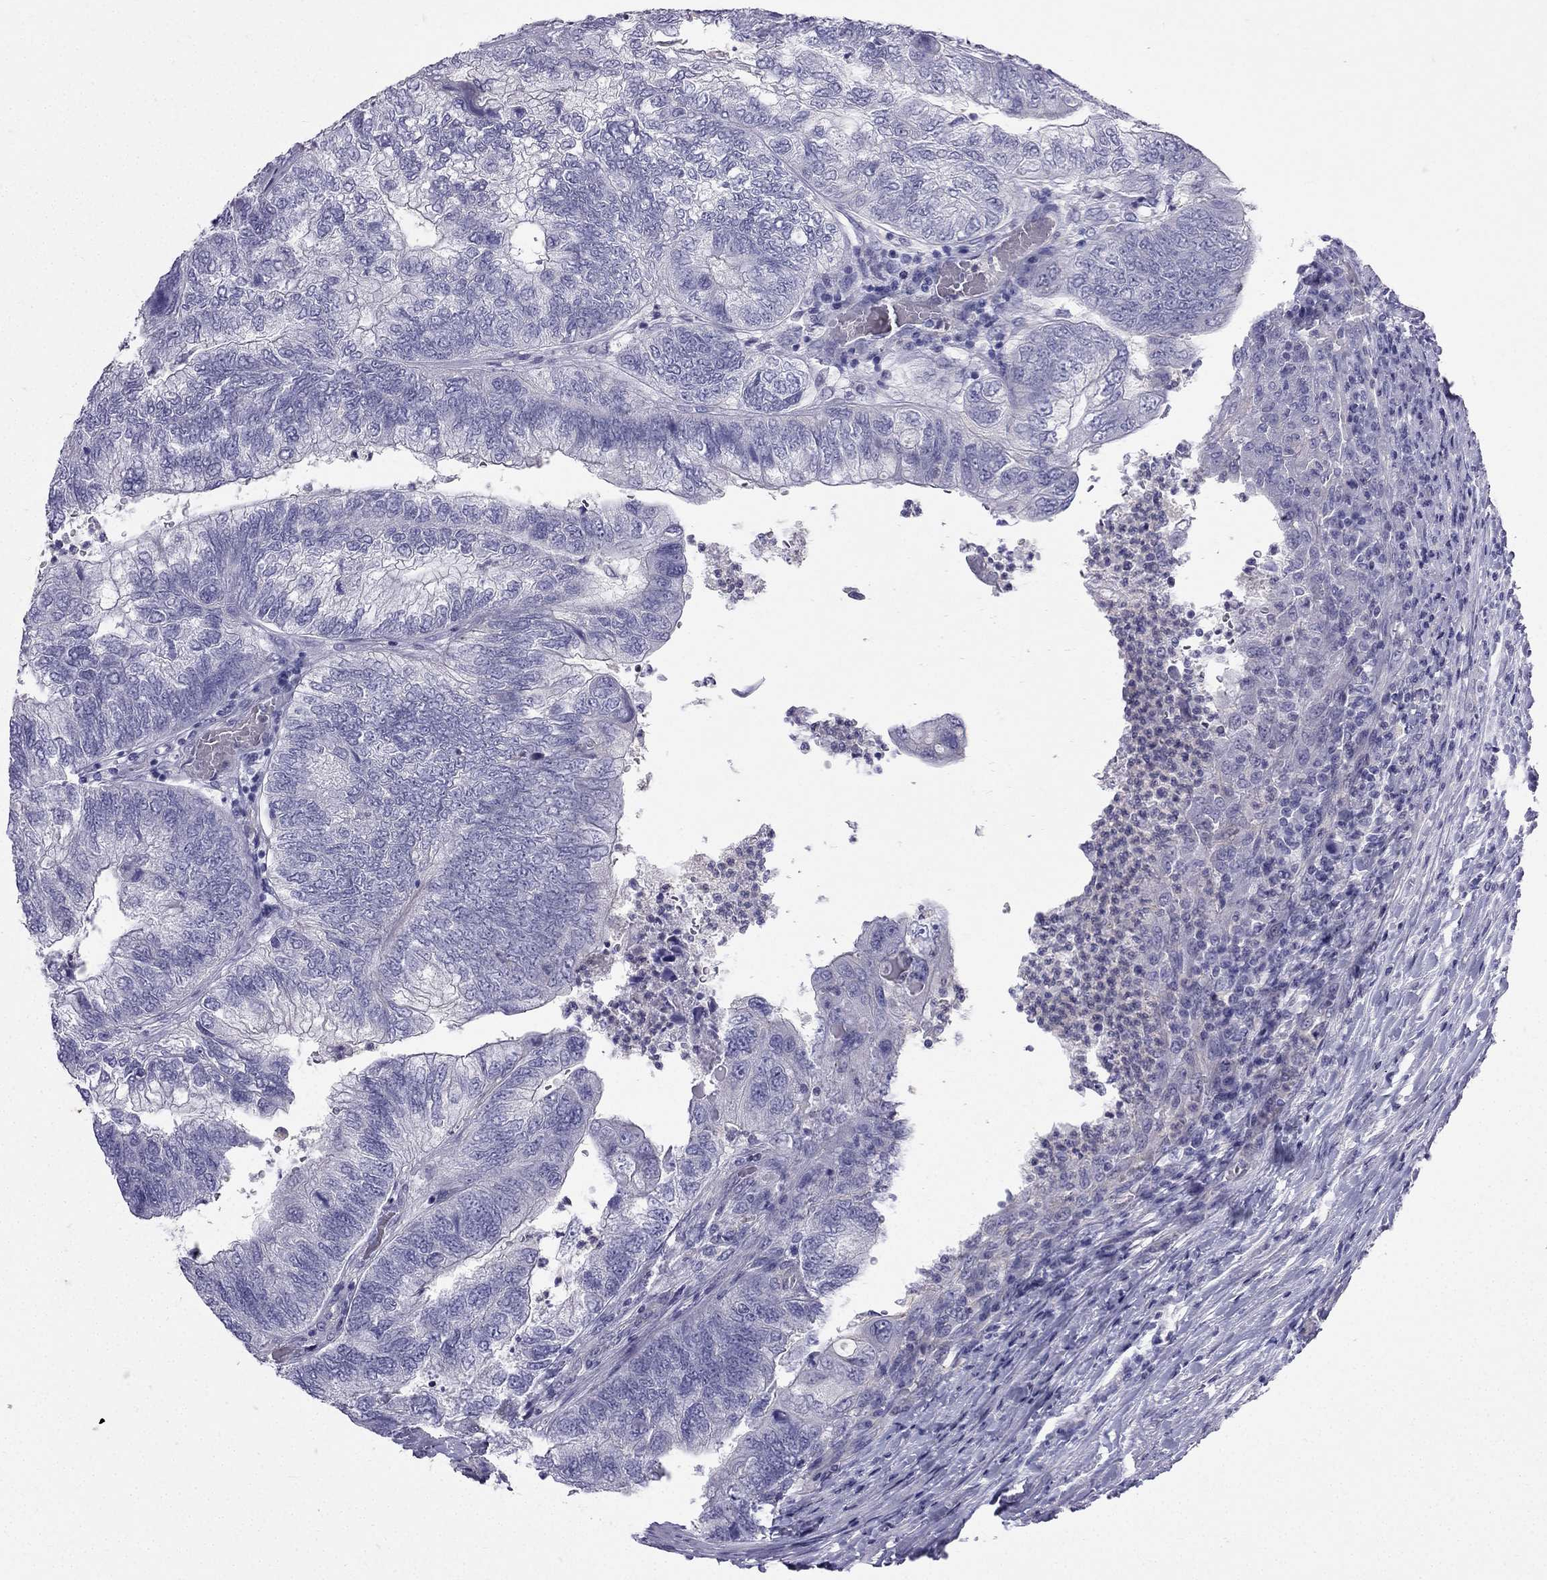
{"staining": {"intensity": "negative", "quantity": "none", "location": "none"}, "tissue": "colorectal cancer", "cell_type": "Tumor cells", "image_type": "cancer", "snomed": [{"axis": "morphology", "description": "Adenocarcinoma, NOS"}, {"axis": "topography", "description": "Colon"}], "caption": "Immunohistochemistry (IHC) of adenocarcinoma (colorectal) shows no positivity in tumor cells.", "gene": "GJA8", "patient": {"sex": "female", "age": 67}}